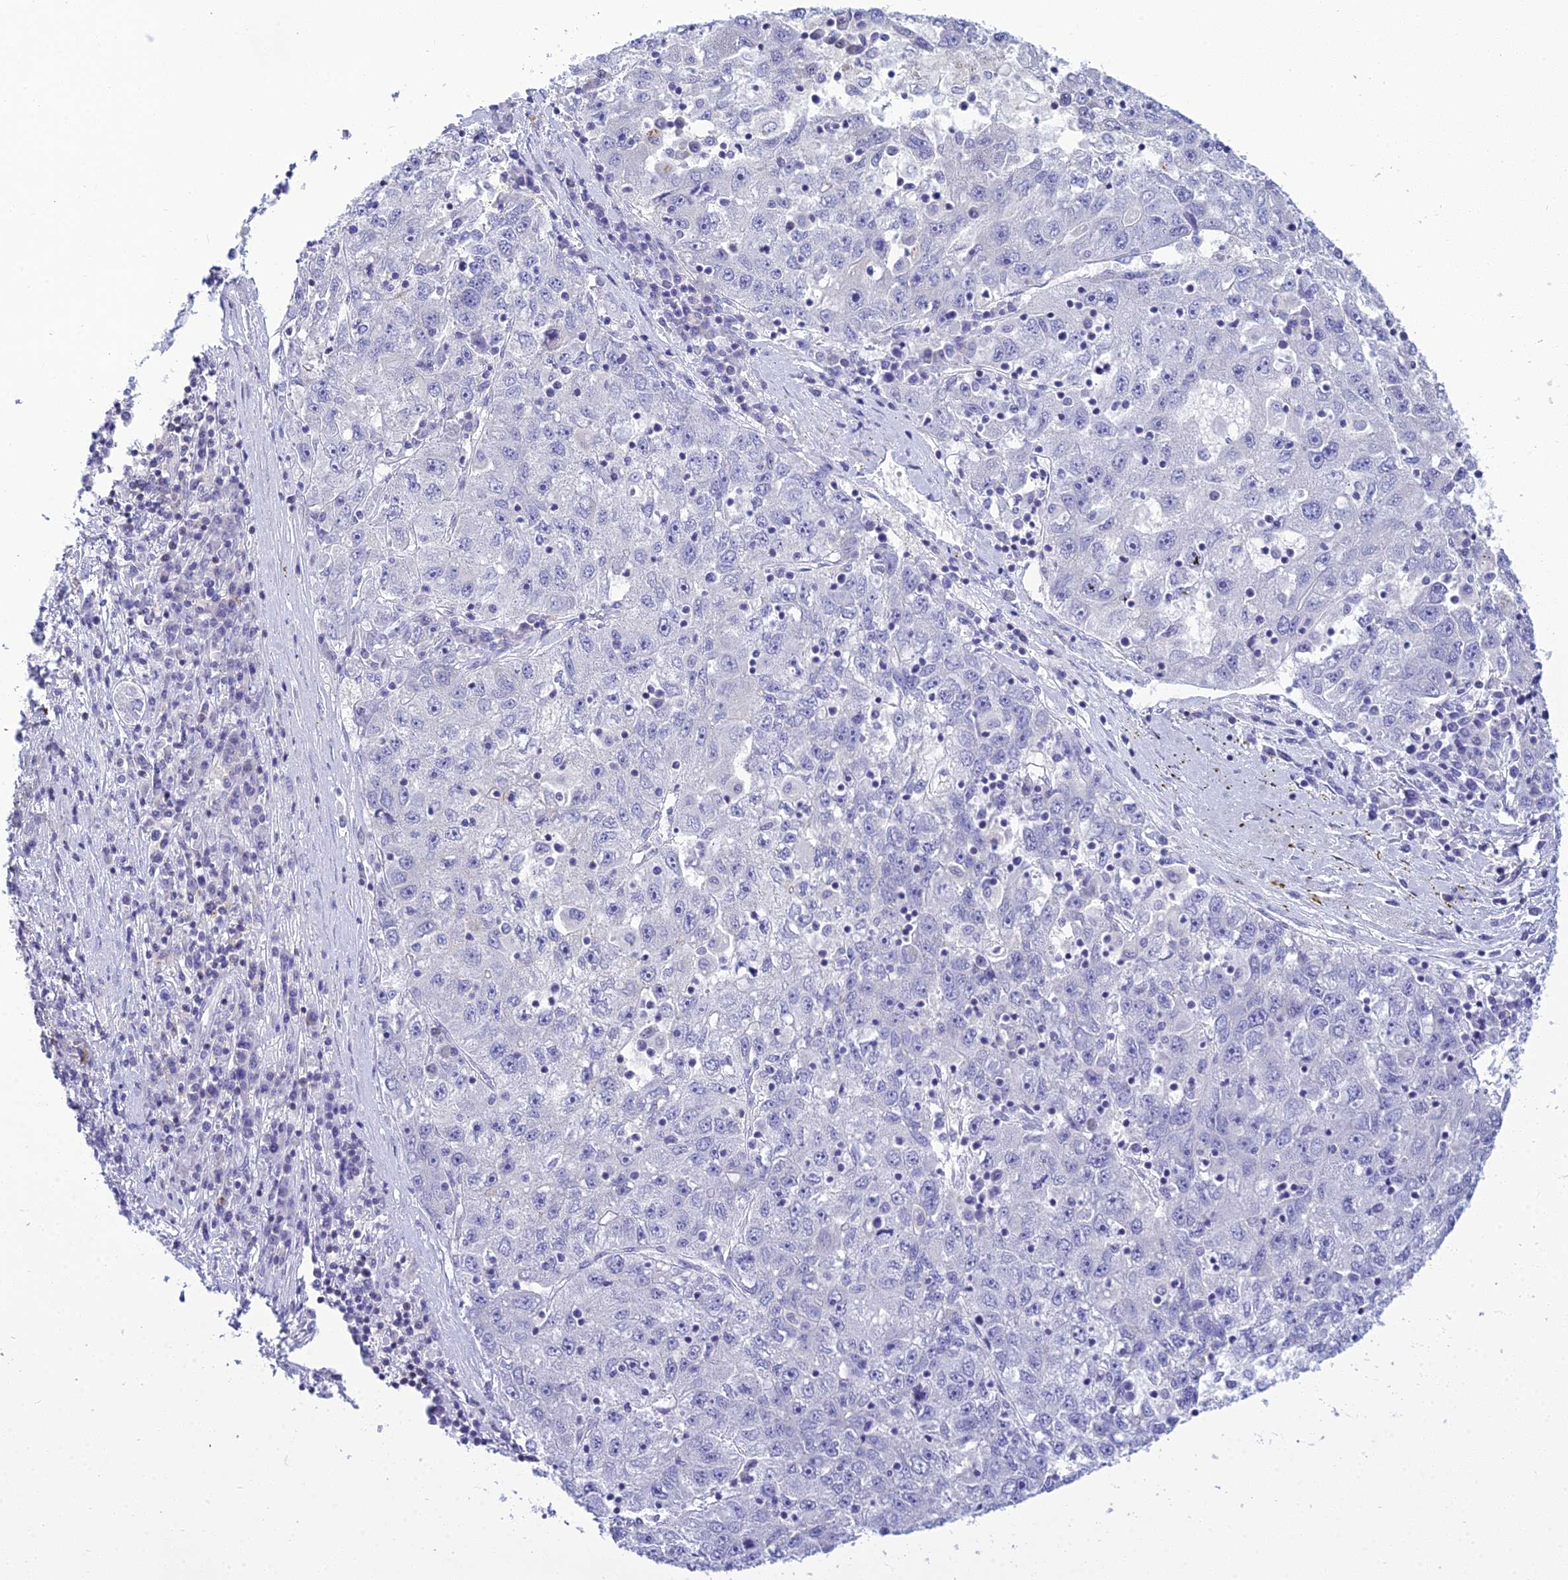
{"staining": {"intensity": "negative", "quantity": "none", "location": "none"}, "tissue": "liver cancer", "cell_type": "Tumor cells", "image_type": "cancer", "snomed": [{"axis": "morphology", "description": "Carcinoma, Hepatocellular, NOS"}, {"axis": "topography", "description": "Liver"}], "caption": "A high-resolution micrograph shows immunohistochemistry (IHC) staining of liver cancer, which reveals no significant expression in tumor cells.", "gene": "ZMIZ1", "patient": {"sex": "male", "age": 49}}